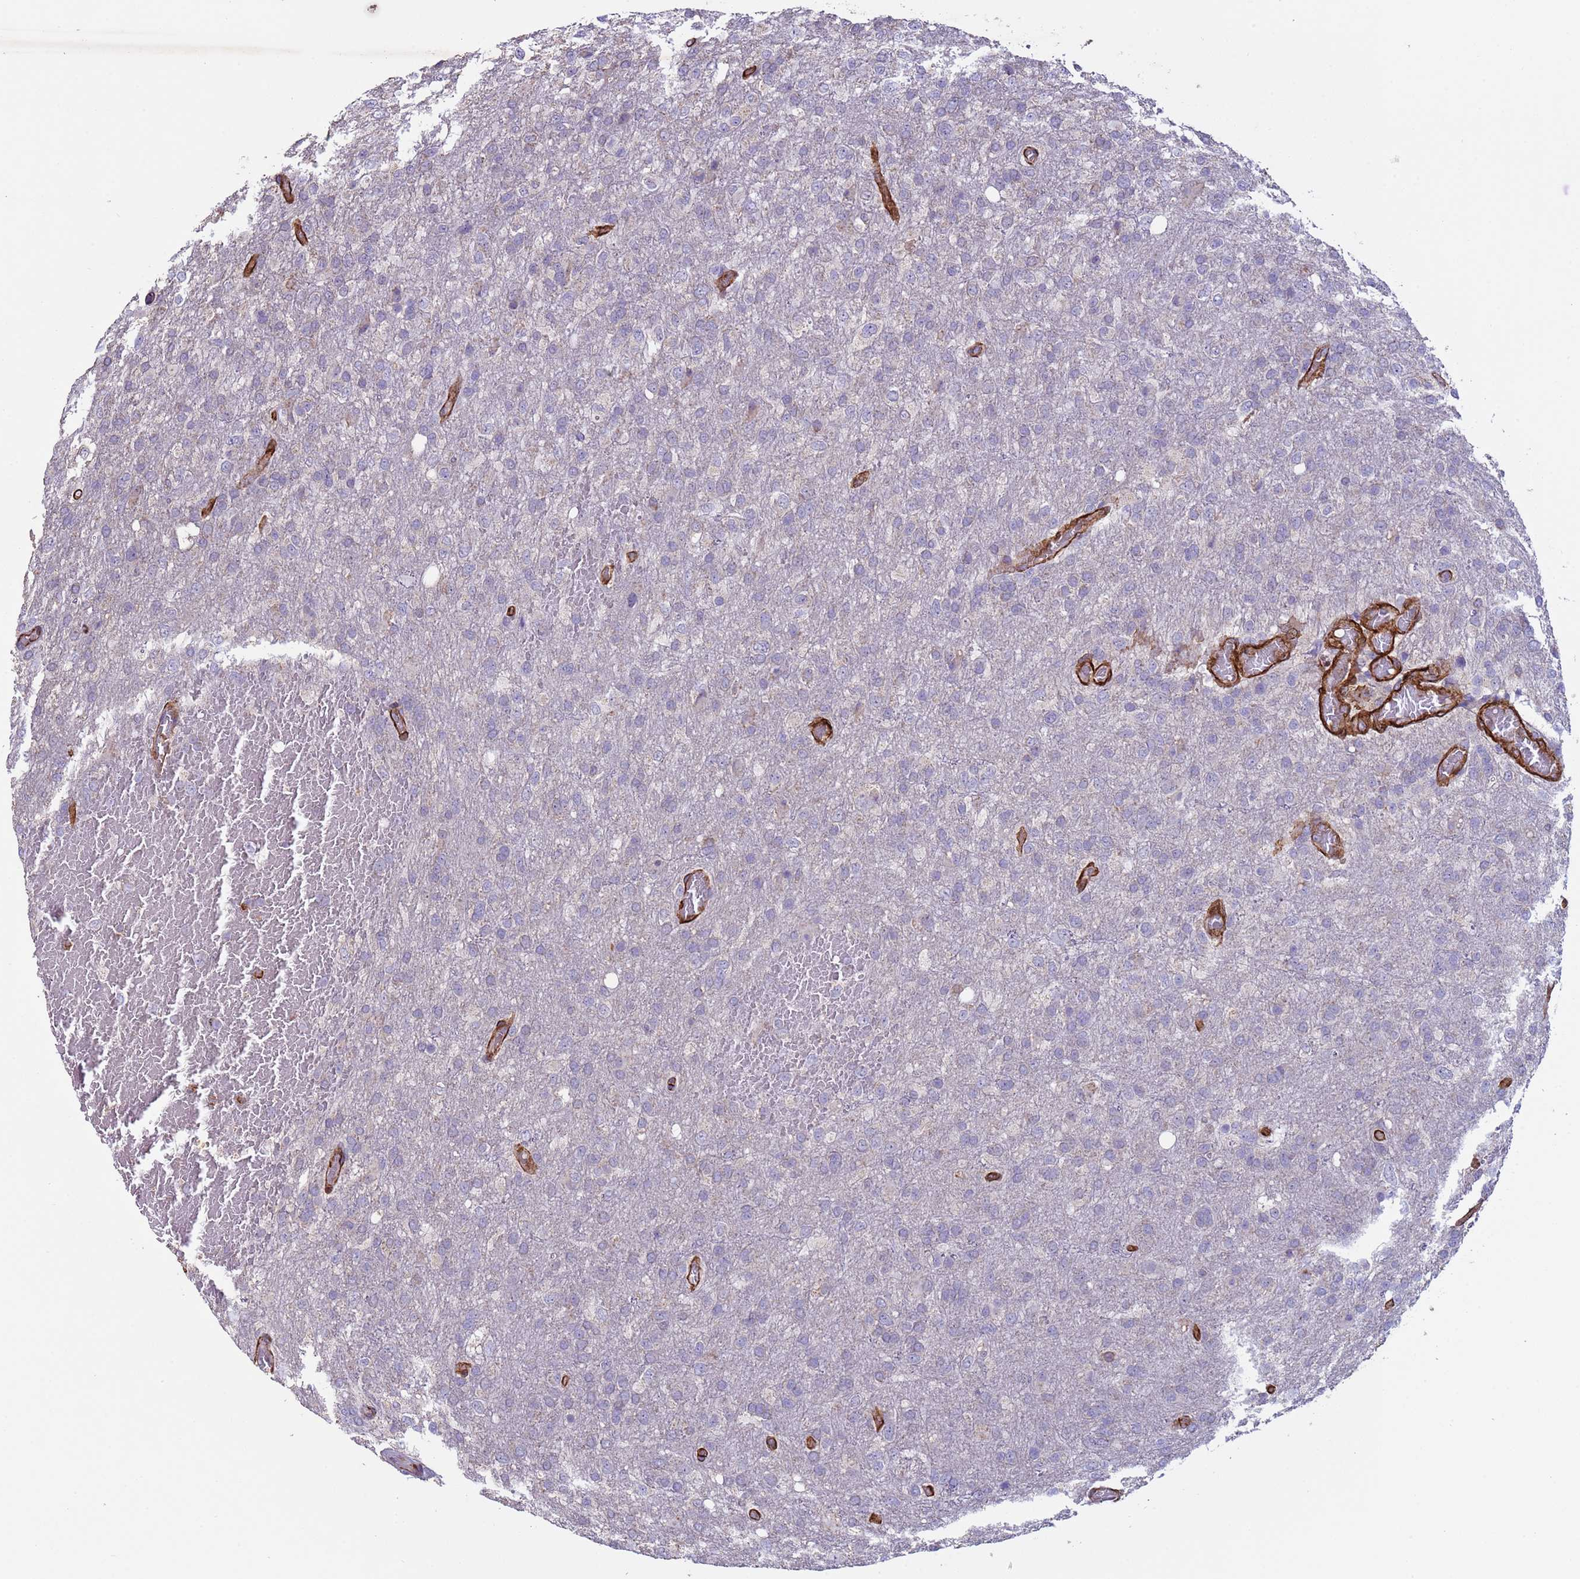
{"staining": {"intensity": "negative", "quantity": "none", "location": "none"}, "tissue": "glioma", "cell_type": "Tumor cells", "image_type": "cancer", "snomed": [{"axis": "morphology", "description": "Glioma, malignant, High grade"}, {"axis": "topography", "description": "Brain"}], "caption": "High magnification brightfield microscopy of glioma stained with DAB (3,3'-diaminobenzidine) (brown) and counterstained with hematoxylin (blue): tumor cells show no significant positivity. (Brightfield microscopy of DAB immunohistochemistry at high magnification).", "gene": "GASK1A", "patient": {"sex": "female", "age": 74}}